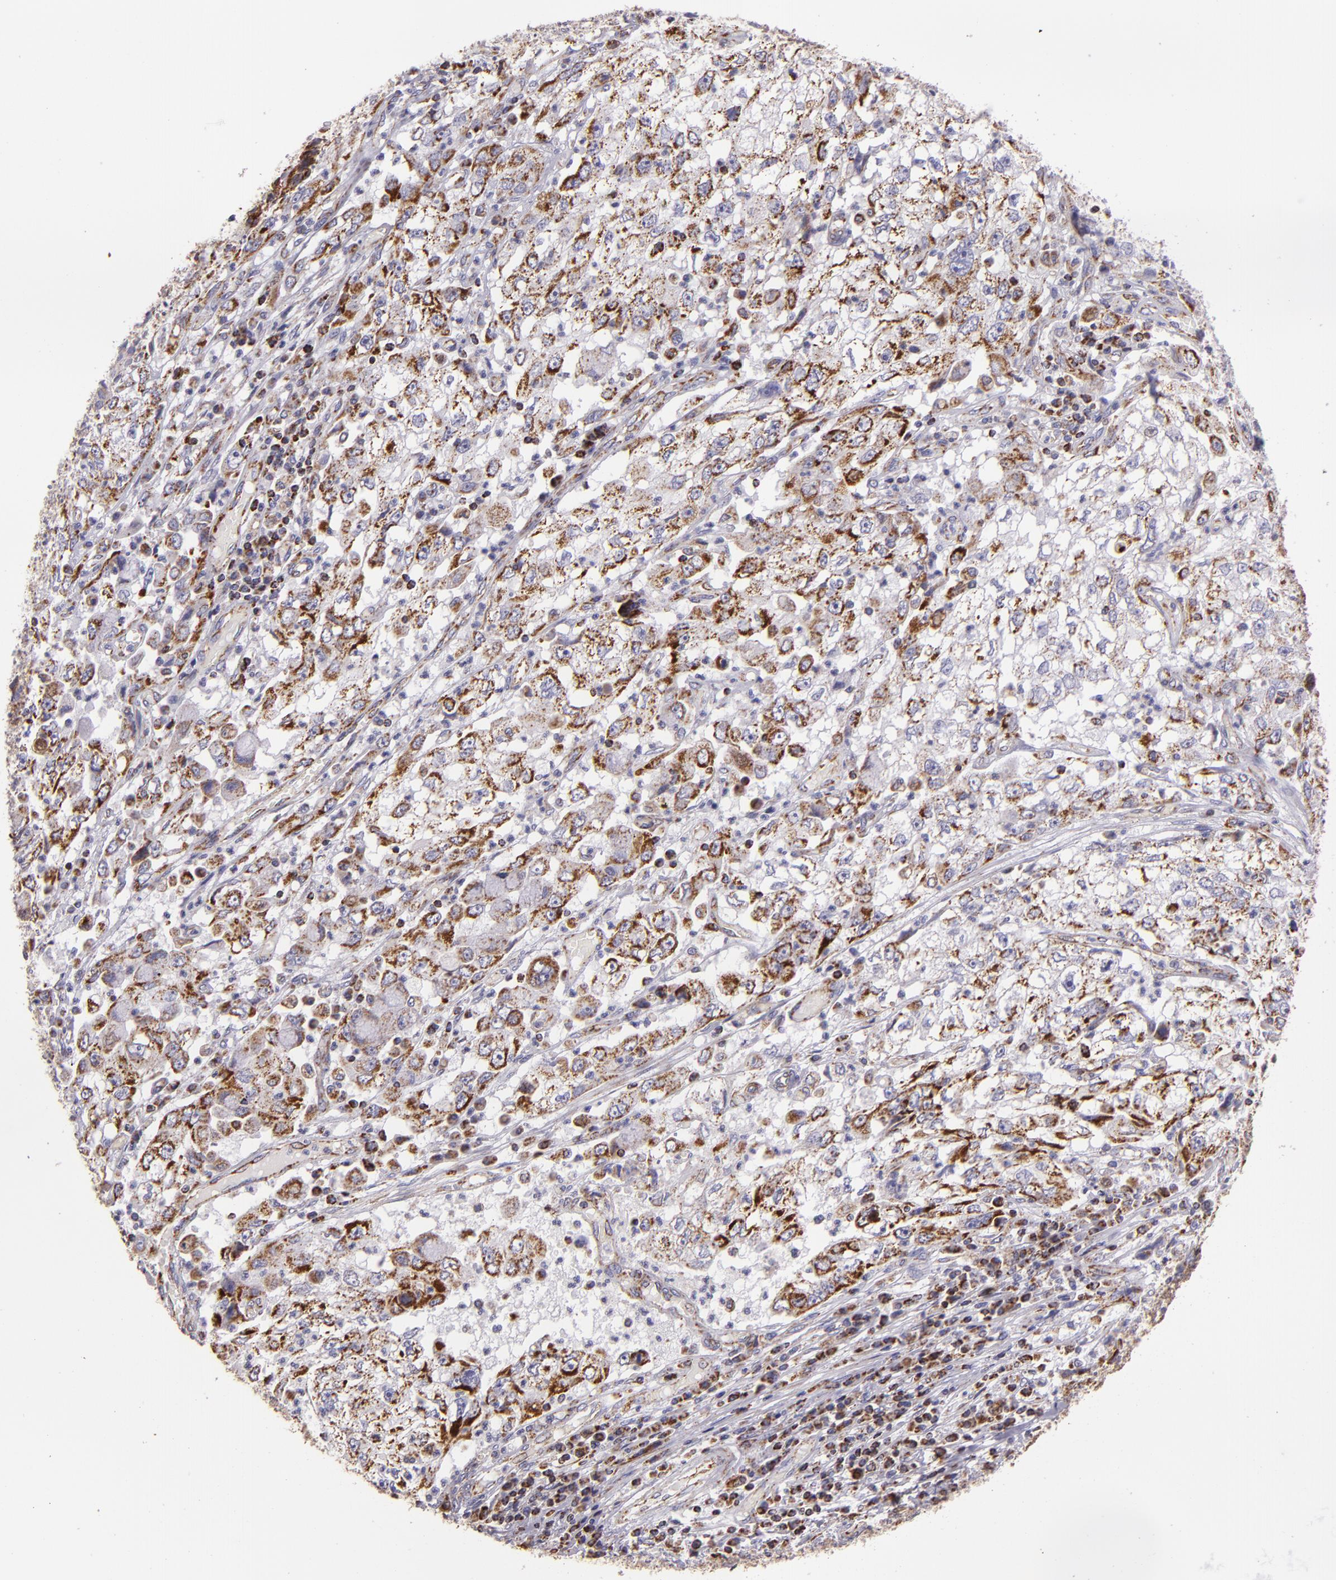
{"staining": {"intensity": "moderate", "quantity": ">75%", "location": "cytoplasmic/membranous"}, "tissue": "cervical cancer", "cell_type": "Tumor cells", "image_type": "cancer", "snomed": [{"axis": "morphology", "description": "Squamous cell carcinoma, NOS"}, {"axis": "topography", "description": "Cervix"}], "caption": "Squamous cell carcinoma (cervical) tissue shows moderate cytoplasmic/membranous expression in about >75% of tumor cells, visualized by immunohistochemistry. The protein of interest is shown in brown color, while the nuclei are stained blue.", "gene": "HSPD1", "patient": {"sex": "female", "age": 36}}